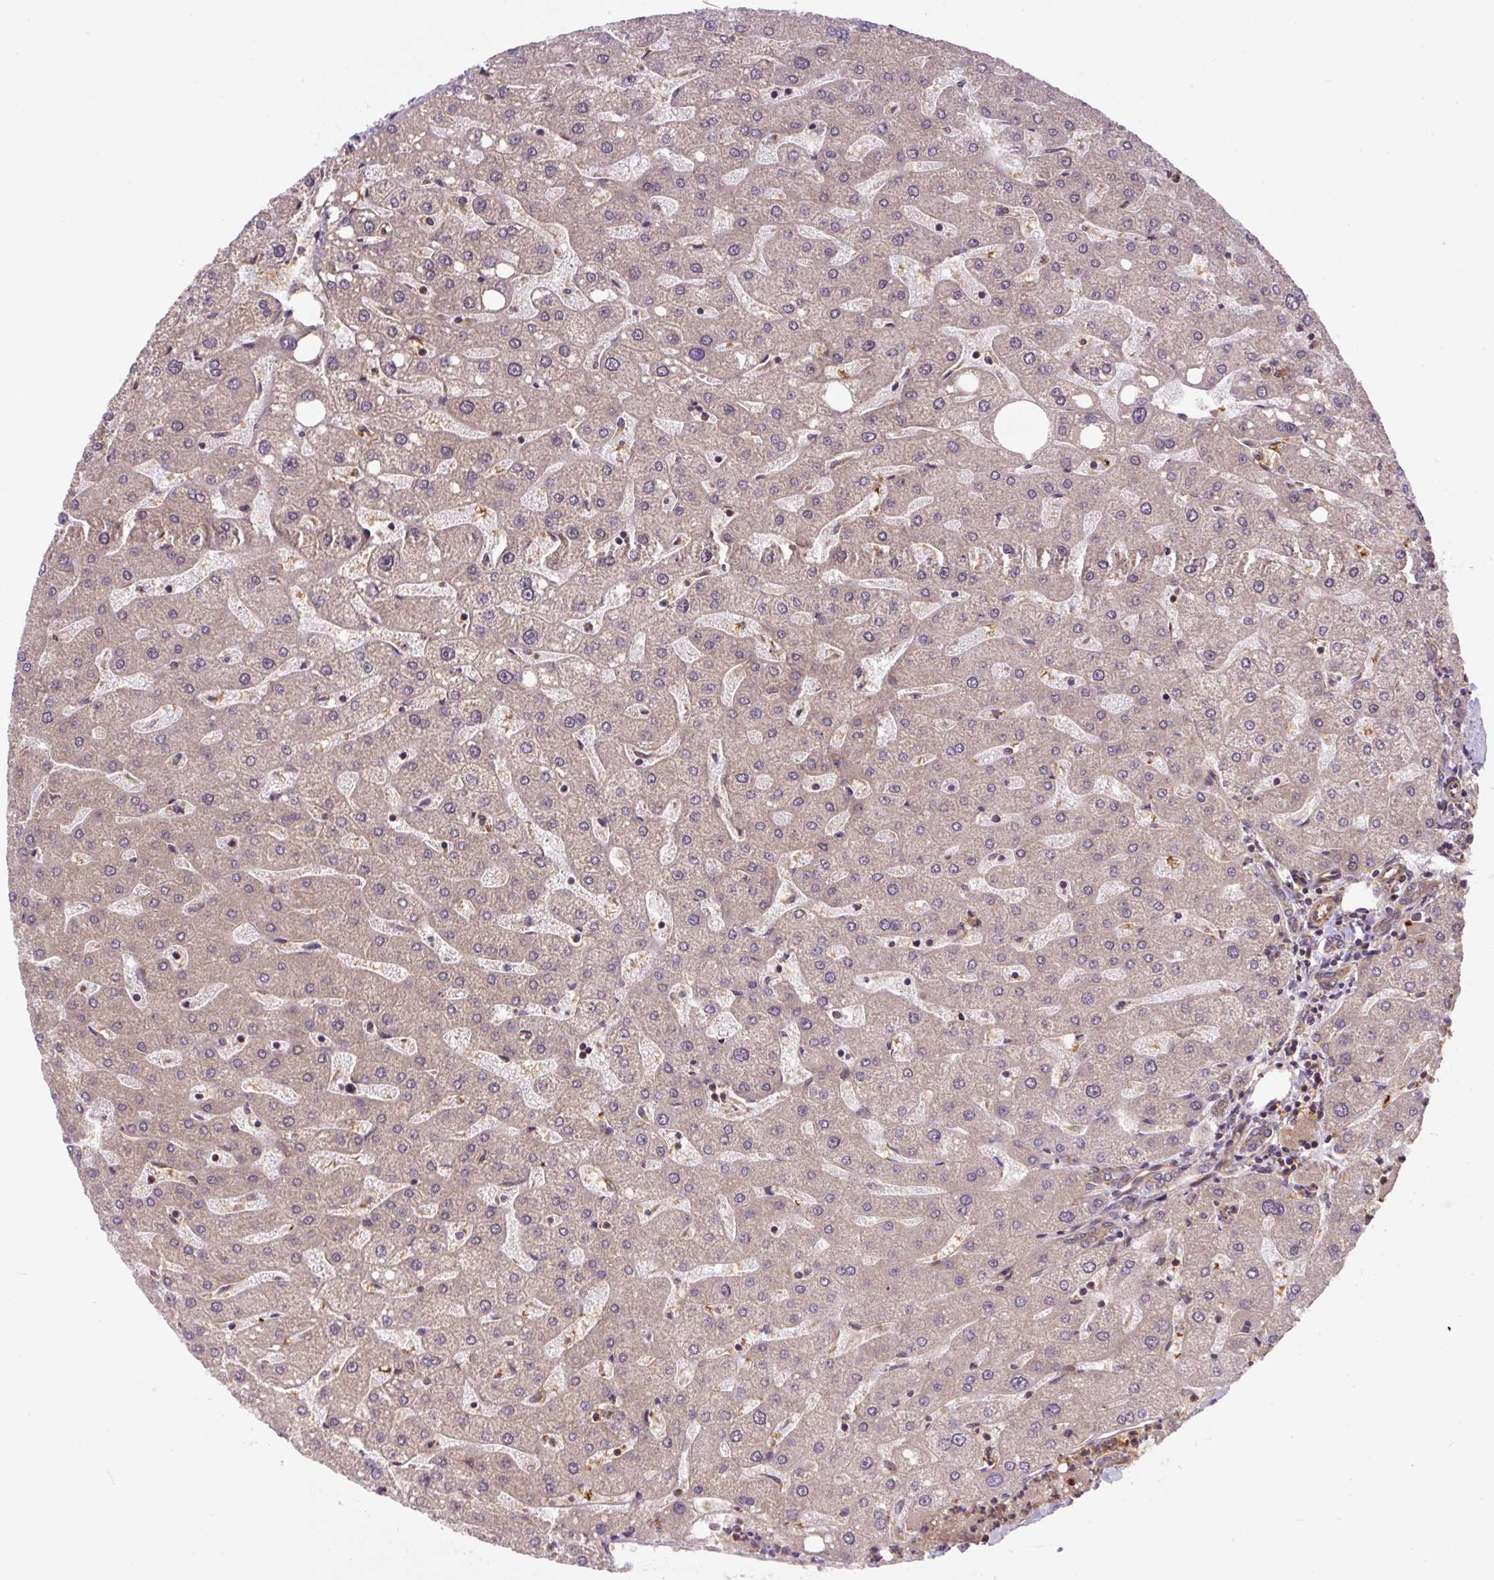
{"staining": {"intensity": "weak", "quantity": ">75%", "location": "cytoplasmic/membranous"}, "tissue": "liver", "cell_type": "Cholangiocytes", "image_type": "normal", "snomed": [{"axis": "morphology", "description": "Normal tissue, NOS"}, {"axis": "topography", "description": "Liver"}], "caption": "A high-resolution micrograph shows IHC staining of benign liver, which displays weak cytoplasmic/membranous staining in about >75% of cholangiocytes.", "gene": "APOBEC3D", "patient": {"sex": "male", "age": 67}}